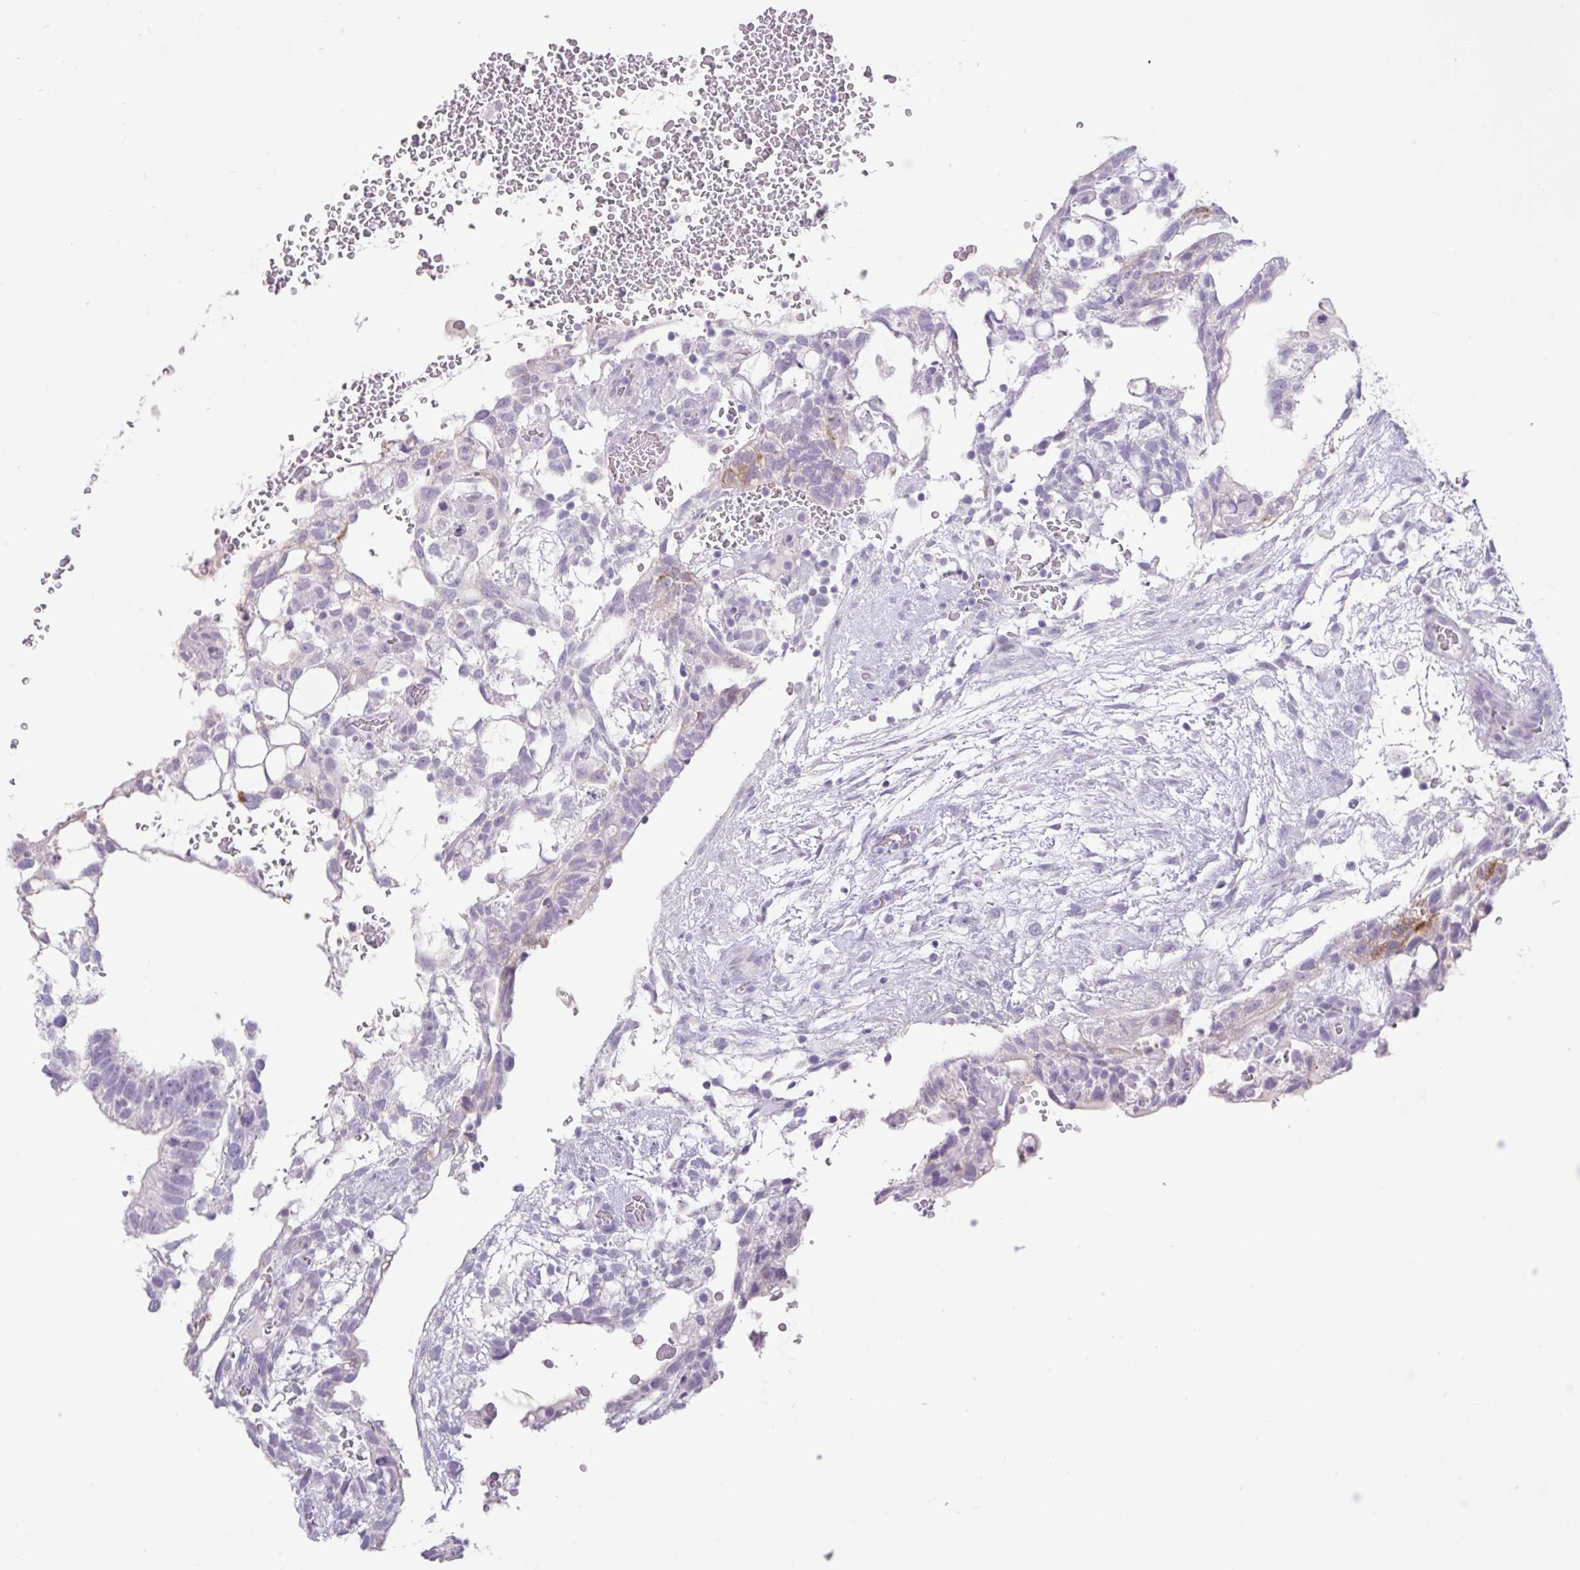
{"staining": {"intensity": "weak", "quantity": "<25%", "location": "cytoplasmic/membranous"}, "tissue": "testis cancer", "cell_type": "Tumor cells", "image_type": "cancer", "snomed": [{"axis": "morphology", "description": "Carcinoma, Embryonal, NOS"}, {"axis": "topography", "description": "Testis"}], "caption": "DAB (3,3'-diaminobenzidine) immunohistochemical staining of human testis cancer (embryonal carcinoma) reveals no significant staining in tumor cells. Nuclei are stained in blue.", "gene": "CTSE", "patient": {"sex": "male", "age": 32}}